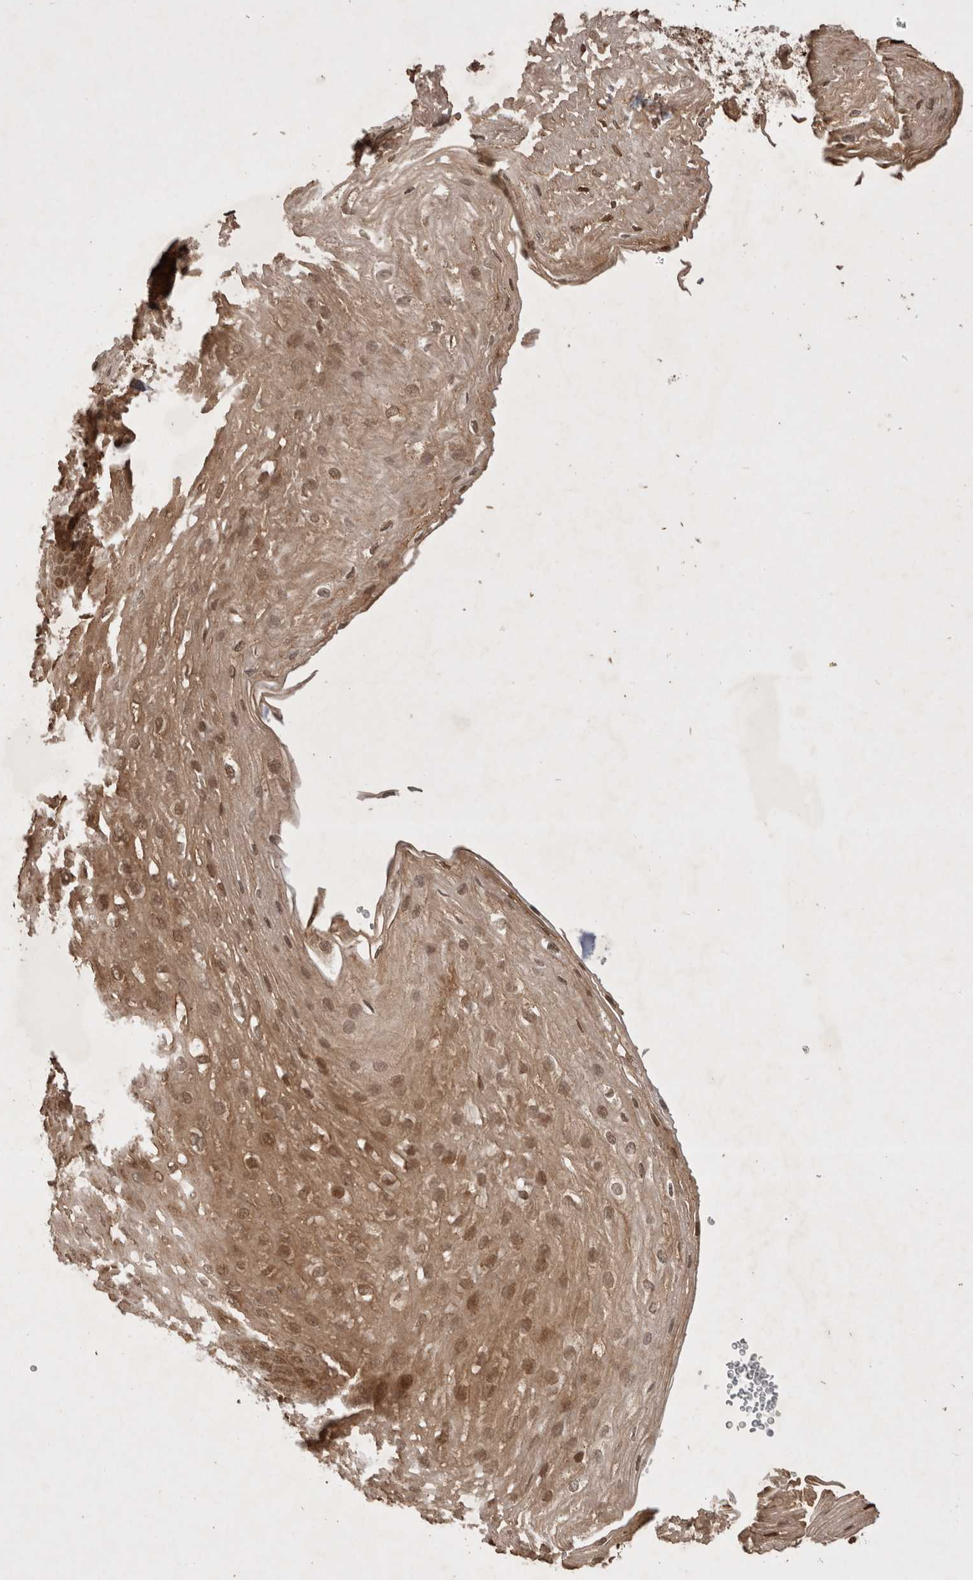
{"staining": {"intensity": "moderate", "quantity": "25%-75%", "location": "cytoplasmic/membranous"}, "tissue": "esophagus", "cell_type": "Squamous epithelial cells", "image_type": "normal", "snomed": [{"axis": "morphology", "description": "Normal tissue, NOS"}, {"axis": "topography", "description": "Esophagus"}], "caption": "IHC photomicrograph of unremarkable esophagus stained for a protein (brown), which reveals medium levels of moderate cytoplasmic/membranous expression in about 25%-75% of squamous epithelial cells.", "gene": "FAM221A", "patient": {"sex": "female", "age": 66}}